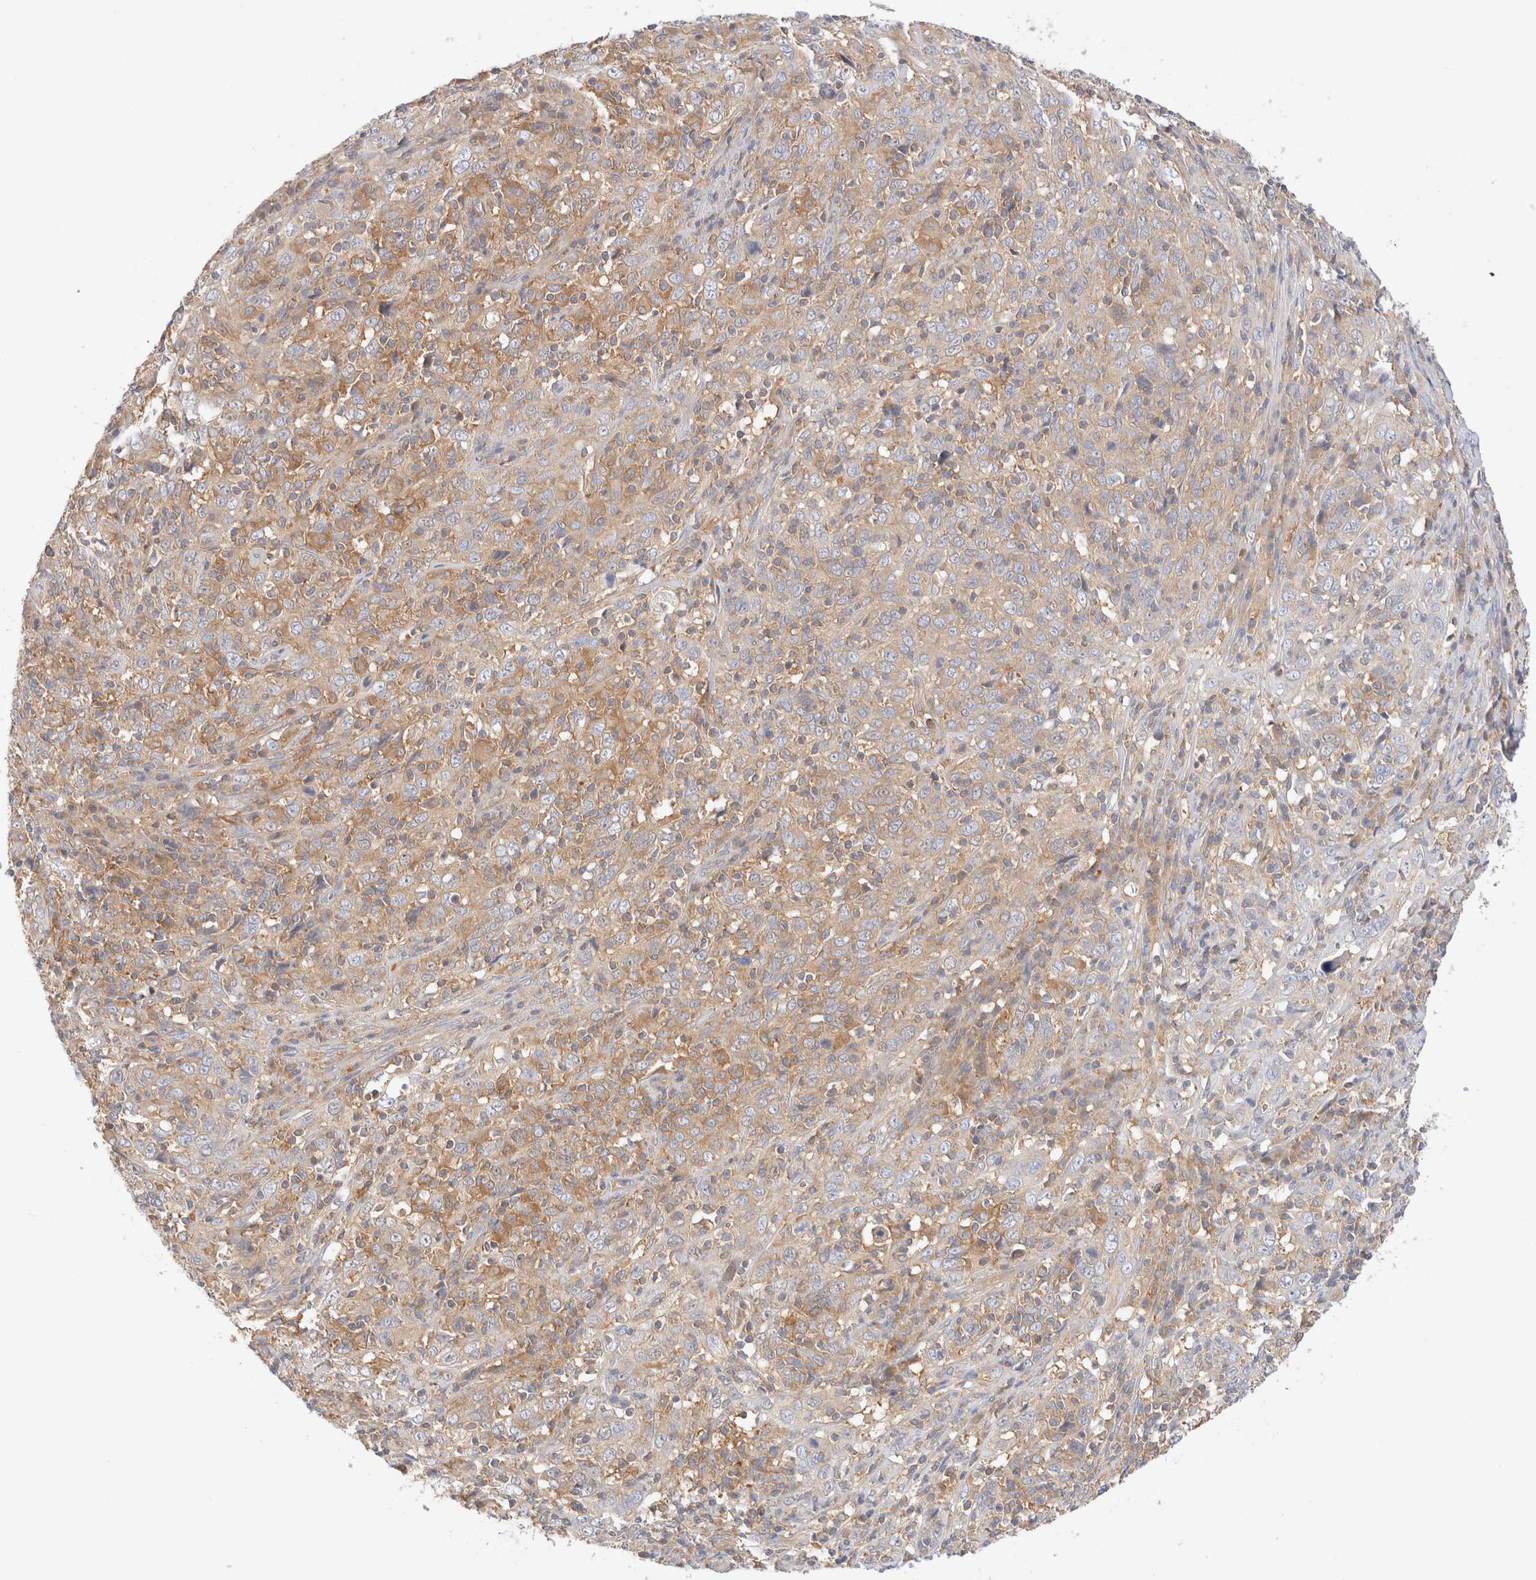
{"staining": {"intensity": "weak", "quantity": "25%-75%", "location": "cytoplasmic/membranous"}, "tissue": "cervical cancer", "cell_type": "Tumor cells", "image_type": "cancer", "snomed": [{"axis": "morphology", "description": "Squamous cell carcinoma, NOS"}, {"axis": "topography", "description": "Cervix"}], "caption": "IHC micrograph of neoplastic tissue: human squamous cell carcinoma (cervical) stained using immunohistochemistry shows low levels of weak protein expression localized specifically in the cytoplasmic/membranous of tumor cells, appearing as a cytoplasmic/membranous brown color.", "gene": "RABEP1", "patient": {"sex": "female", "age": 46}}